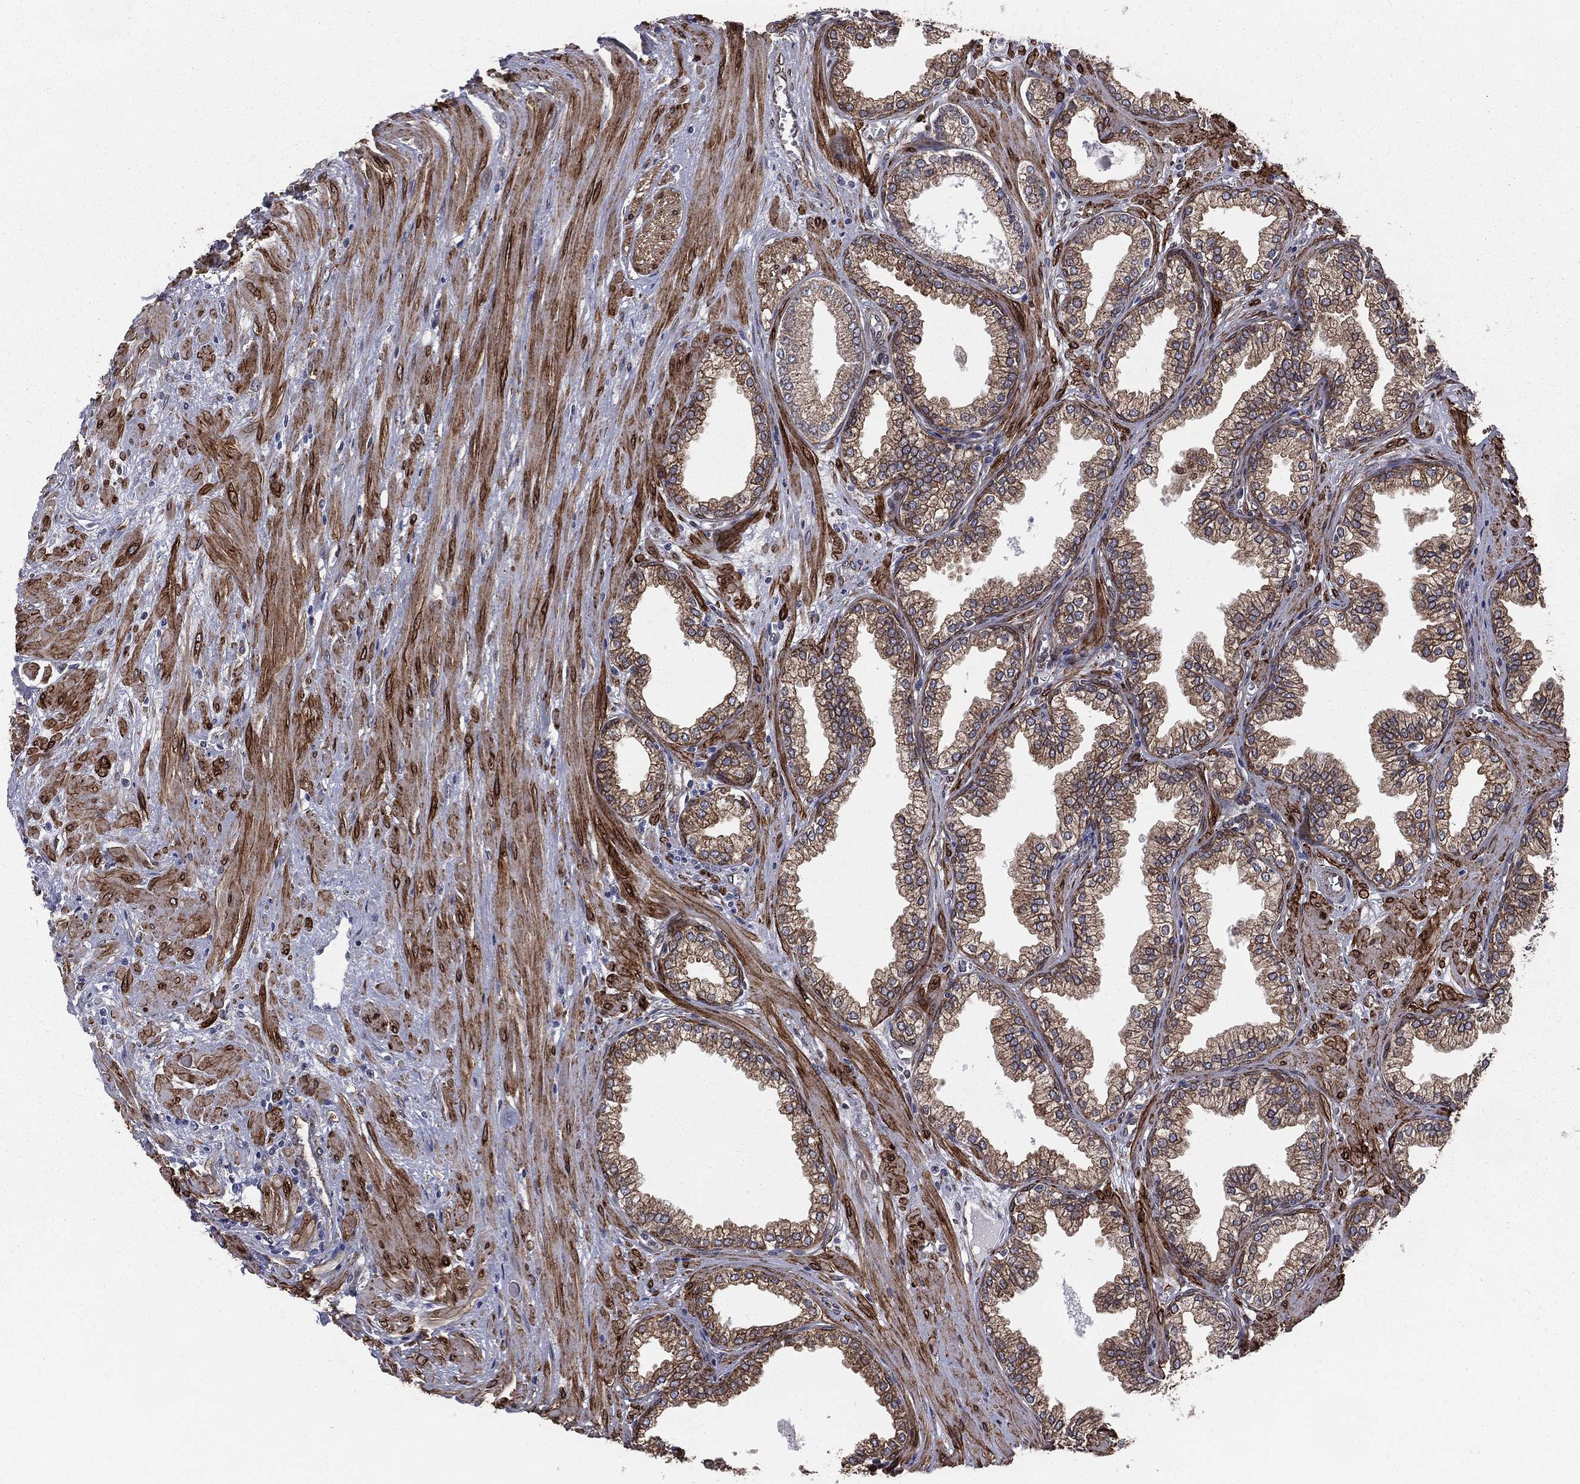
{"staining": {"intensity": "moderate", "quantity": ">75%", "location": "cytoplasmic/membranous"}, "tissue": "prostate", "cell_type": "Glandular cells", "image_type": "normal", "snomed": [{"axis": "morphology", "description": "Normal tissue, NOS"}, {"axis": "topography", "description": "Prostate"}], "caption": "A photomicrograph showing moderate cytoplasmic/membranous expression in about >75% of glandular cells in unremarkable prostate, as visualized by brown immunohistochemical staining.", "gene": "PGRMC1", "patient": {"sex": "male", "age": 64}}